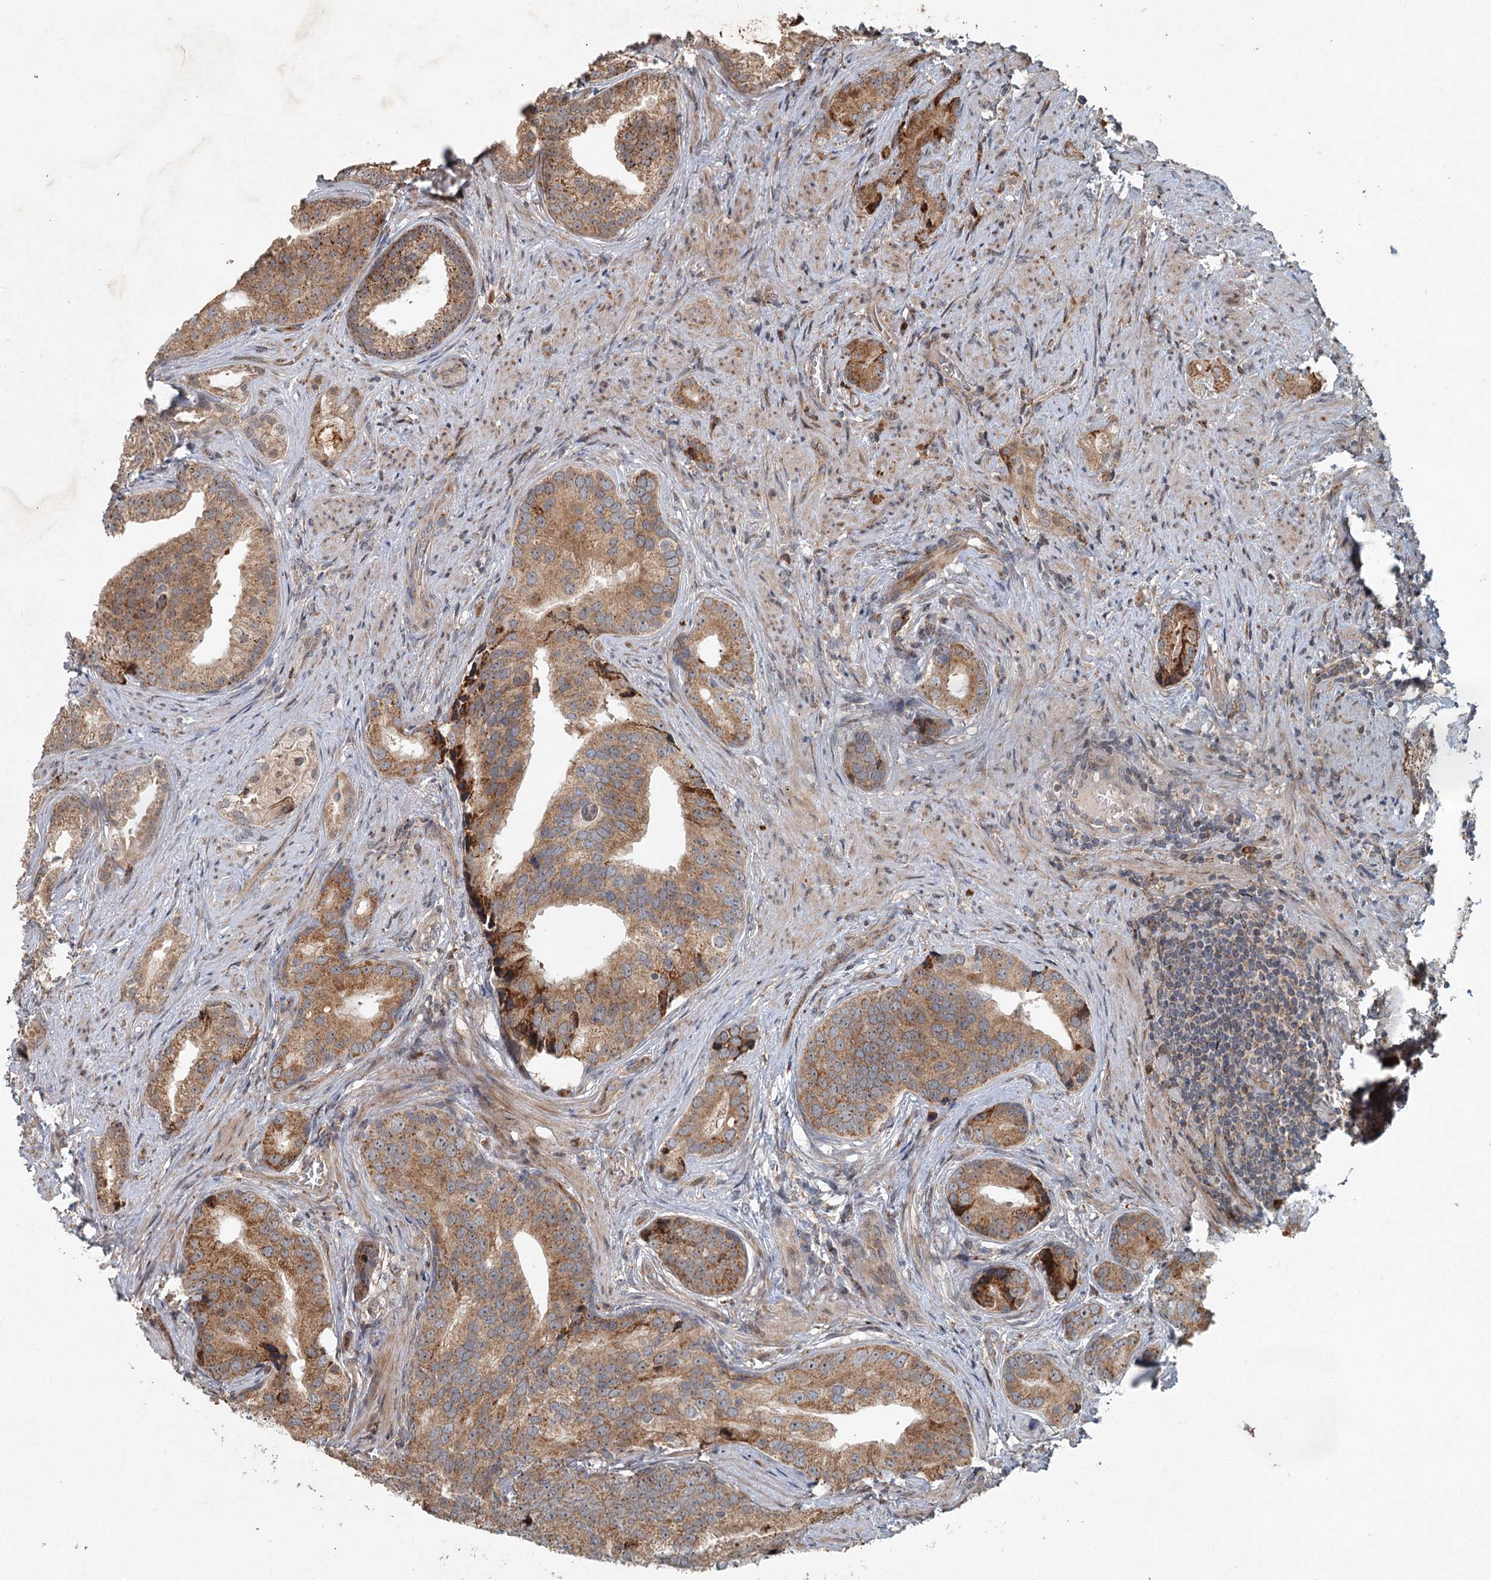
{"staining": {"intensity": "moderate", "quantity": ">75%", "location": "cytoplasmic/membranous"}, "tissue": "prostate cancer", "cell_type": "Tumor cells", "image_type": "cancer", "snomed": [{"axis": "morphology", "description": "Adenocarcinoma, Low grade"}, {"axis": "topography", "description": "Prostate"}], "caption": "Prostate cancer (adenocarcinoma (low-grade)) stained for a protein demonstrates moderate cytoplasmic/membranous positivity in tumor cells.", "gene": "SRPX2", "patient": {"sex": "male", "age": 71}}